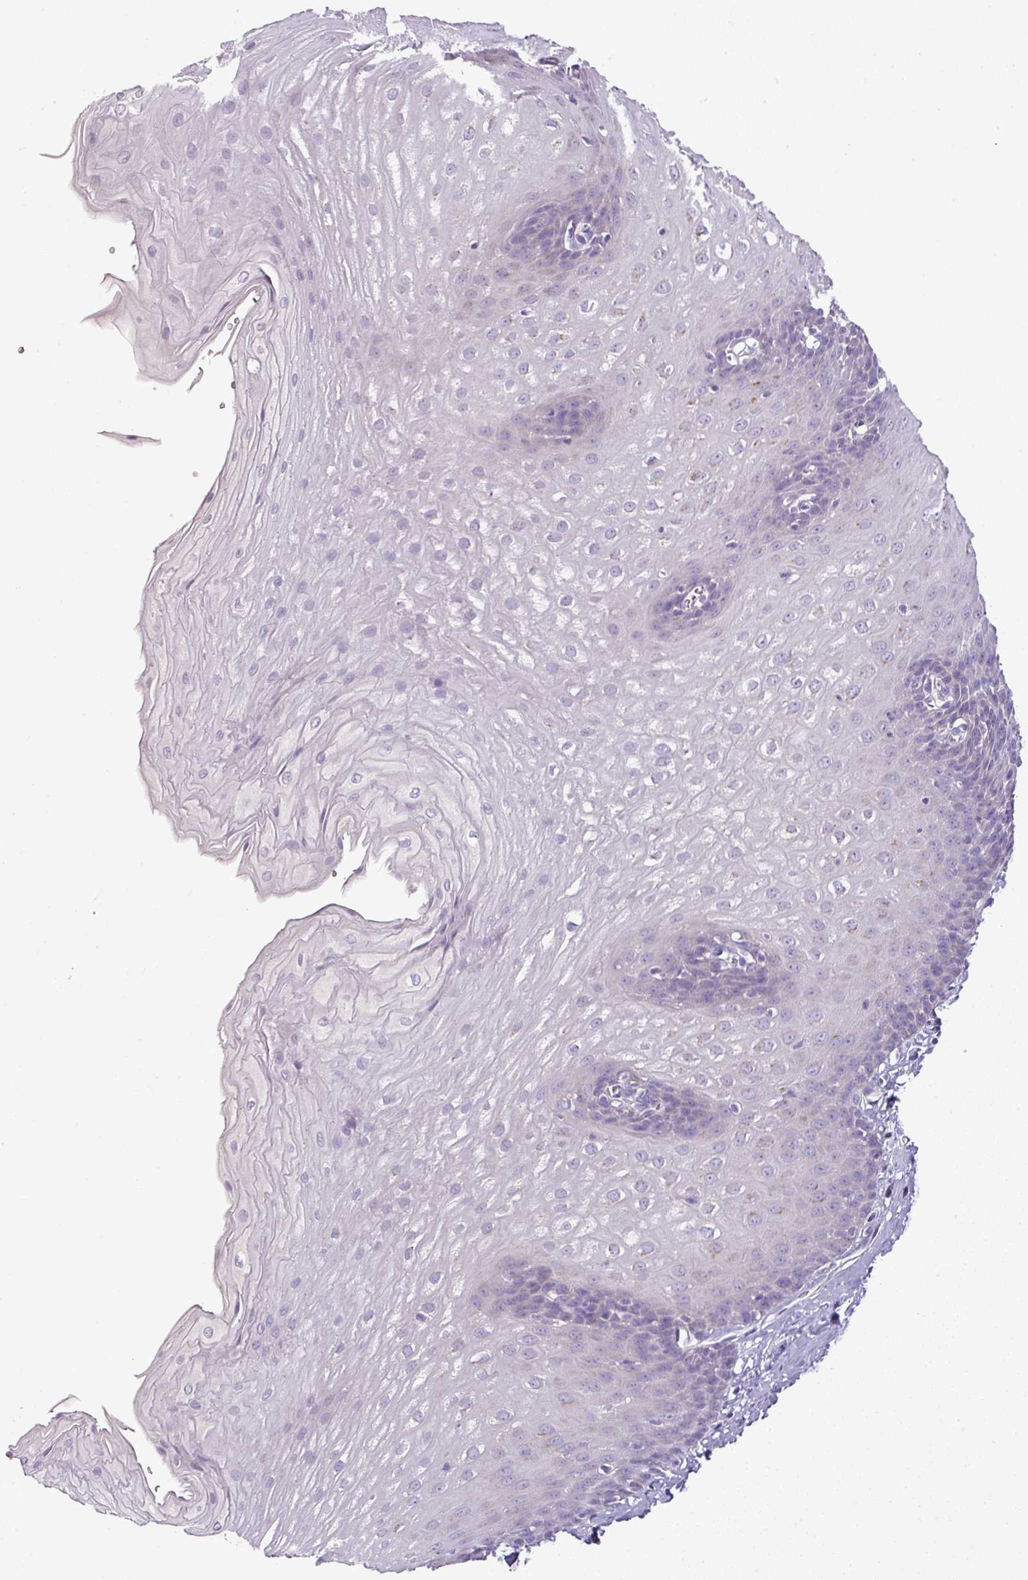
{"staining": {"intensity": "negative", "quantity": "none", "location": "none"}, "tissue": "esophagus", "cell_type": "Squamous epithelial cells", "image_type": "normal", "snomed": [{"axis": "morphology", "description": "Normal tissue, NOS"}, {"axis": "topography", "description": "Esophagus"}], "caption": "The IHC photomicrograph has no significant staining in squamous epithelial cells of esophagus. (Stains: DAB IHC with hematoxylin counter stain, Microscopy: brightfield microscopy at high magnification).", "gene": "BRINP2", "patient": {"sex": "male", "age": 70}}